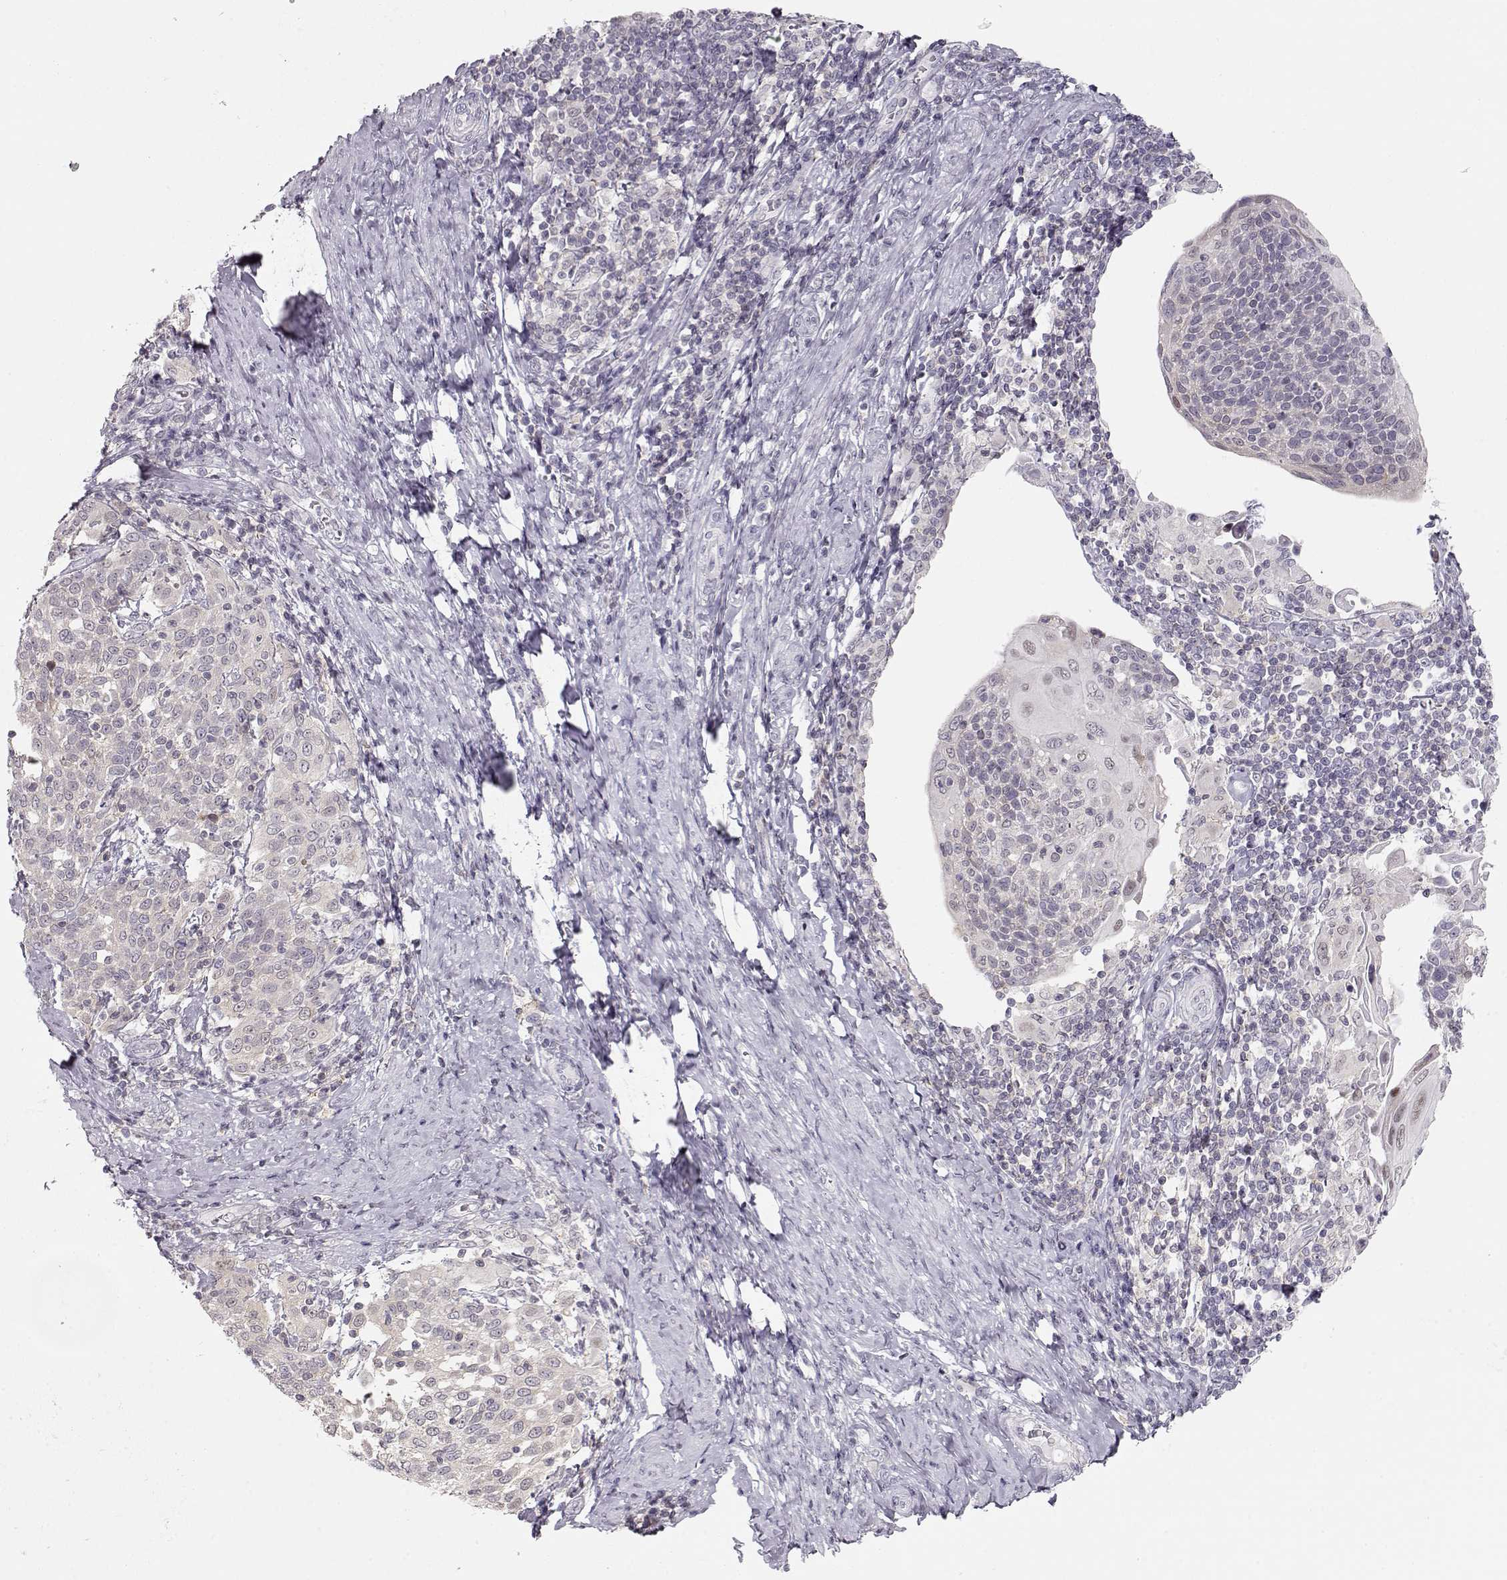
{"staining": {"intensity": "negative", "quantity": "none", "location": "none"}, "tissue": "cervical cancer", "cell_type": "Tumor cells", "image_type": "cancer", "snomed": [{"axis": "morphology", "description": "Squamous cell carcinoma, NOS"}, {"axis": "topography", "description": "Cervix"}], "caption": "The IHC image has no significant staining in tumor cells of cervical cancer (squamous cell carcinoma) tissue.", "gene": "TEPP", "patient": {"sex": "female", "age": 61}}